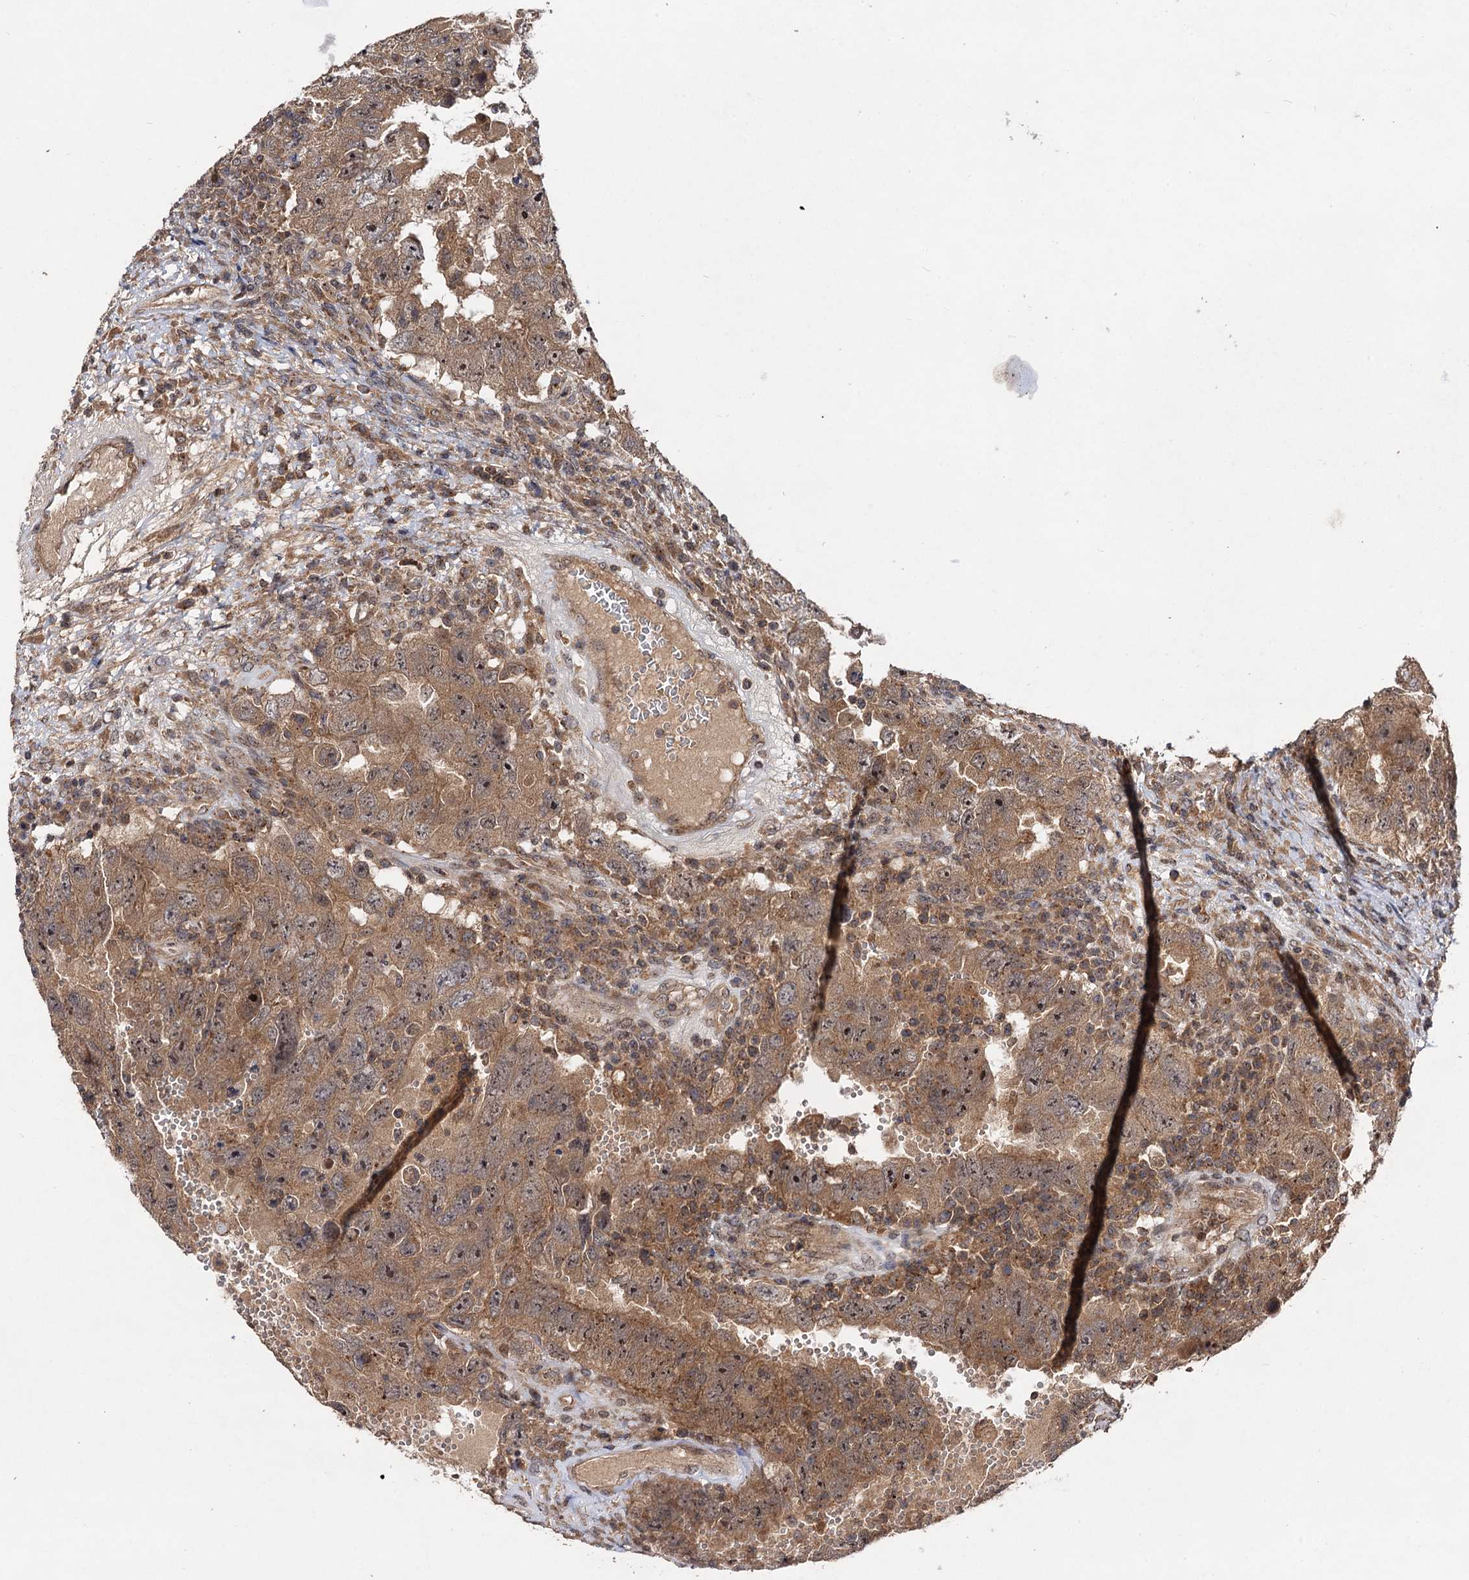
{"staining": {"intensity": "moderate", "quantity": ">75%", "location": "cytoplasmic/membranous"}, "tissue": "testis cancer", "cell_type": "Tumor cells", "image_type": "cancer", "snomed": [{"axis": "morphology", "description": "Carcinoma, Embryonal, NOS"}, {"axis": "topography", "description": "Testis"}], "caption": "A histopathology image showing moderate cytoplasmic/membranous staining in approximately >75% of tumor cells in testis embryonal carcinoma, as visualized by brown immunohistochemical staining.", "gene": "KXD1", "patient": {"sex": "male", "age": 26}}